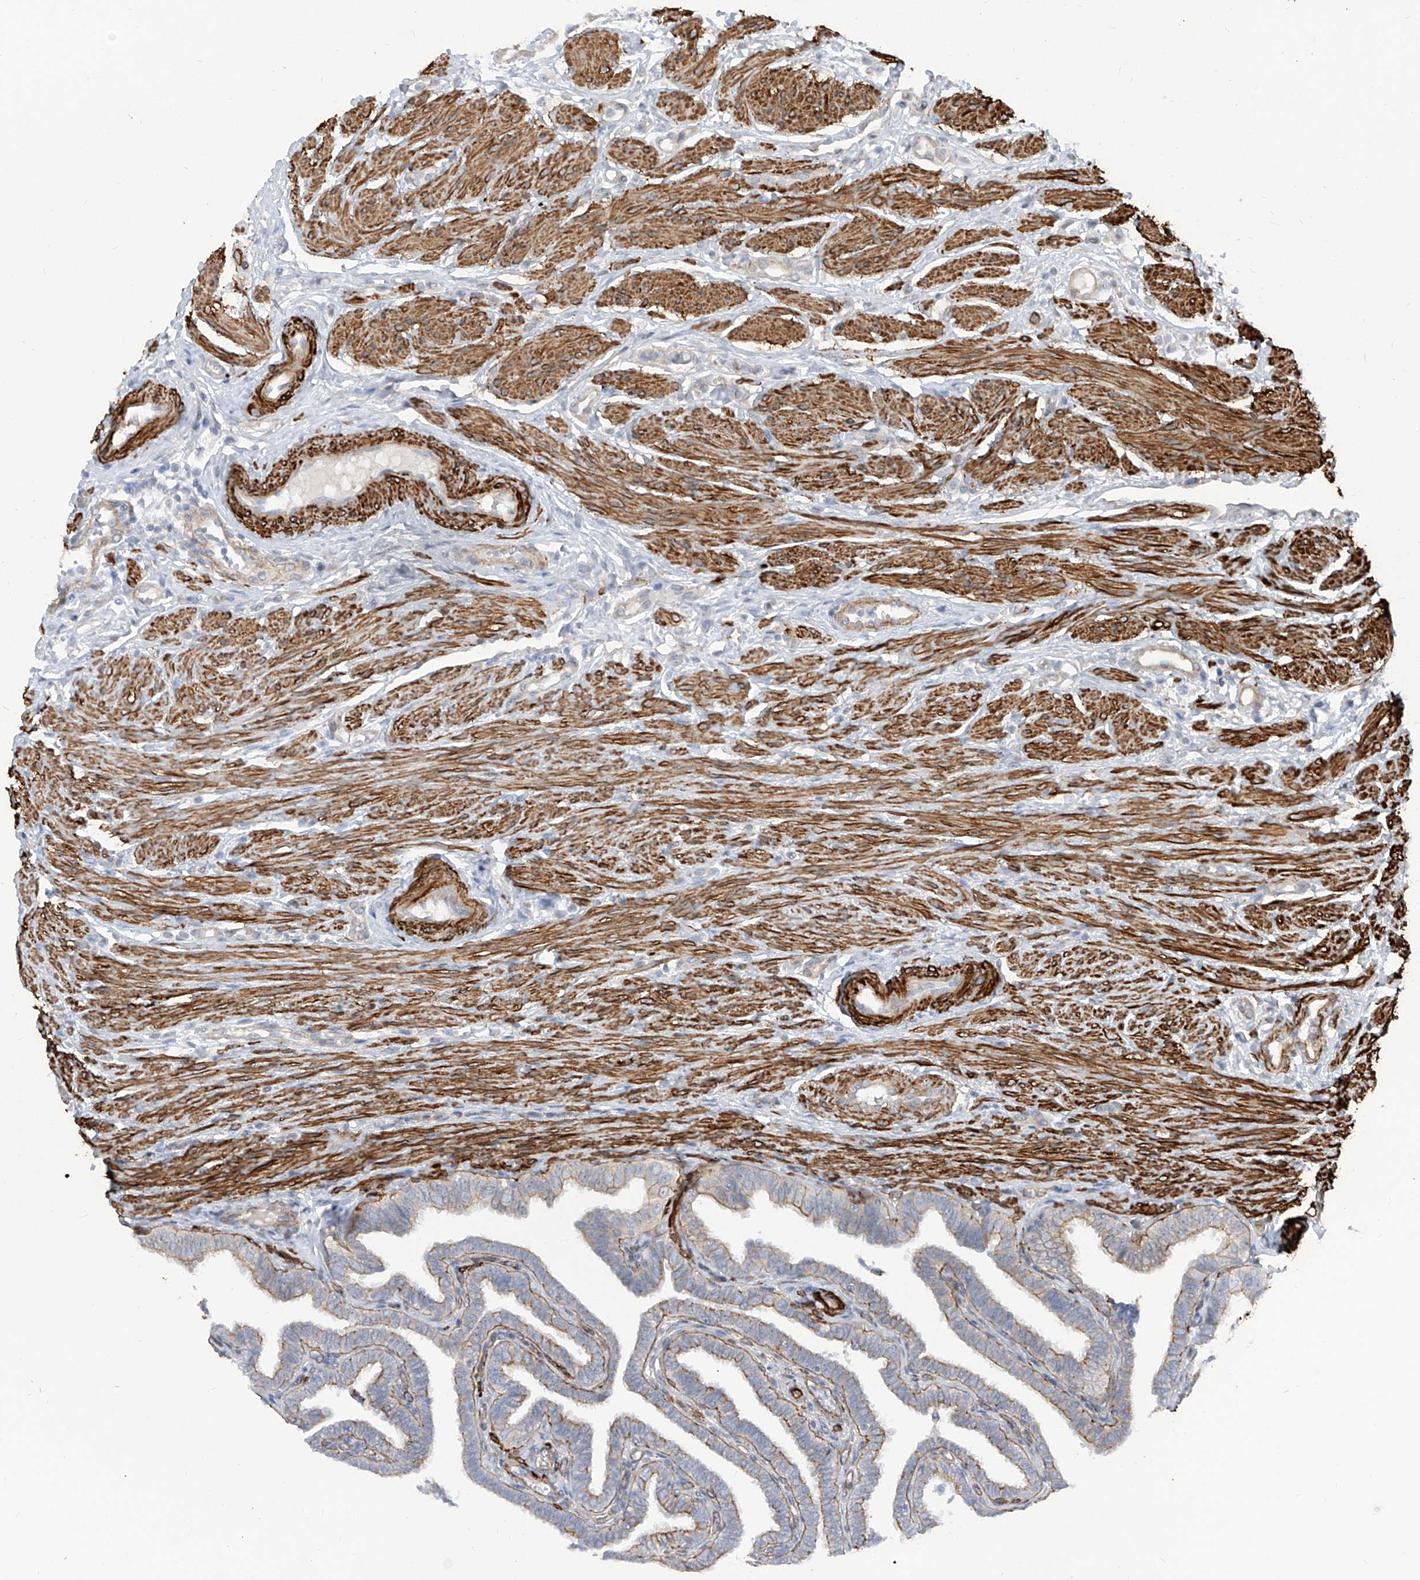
{"staining": {"intensity": "moderate", "quantity": "25%-75%", "location": "cytoplasmic/membranous"}, "tissue": "fallopian tube", "cell_type": "Glandular cells", "image_type": "normal", "snomed": [{"axis": "morphology", "description": "Normal tissue, NOS"}, {"axis": "topography", "description": "Fallopian tube"}], "caption": "Glandular cells reveal medium levels of moderate cytoplasmic/membranous staining in about 25%-75% of cells in benign fallopian tube. The protein of interest is stained brown, and the nuclei are stained in blue (DAB (3,3'-diaminobenzidine) IHC with brightfield microscopy, high magnification).", "gene": "ZNF490", "patient": {"sex": "female", "age": 39}}